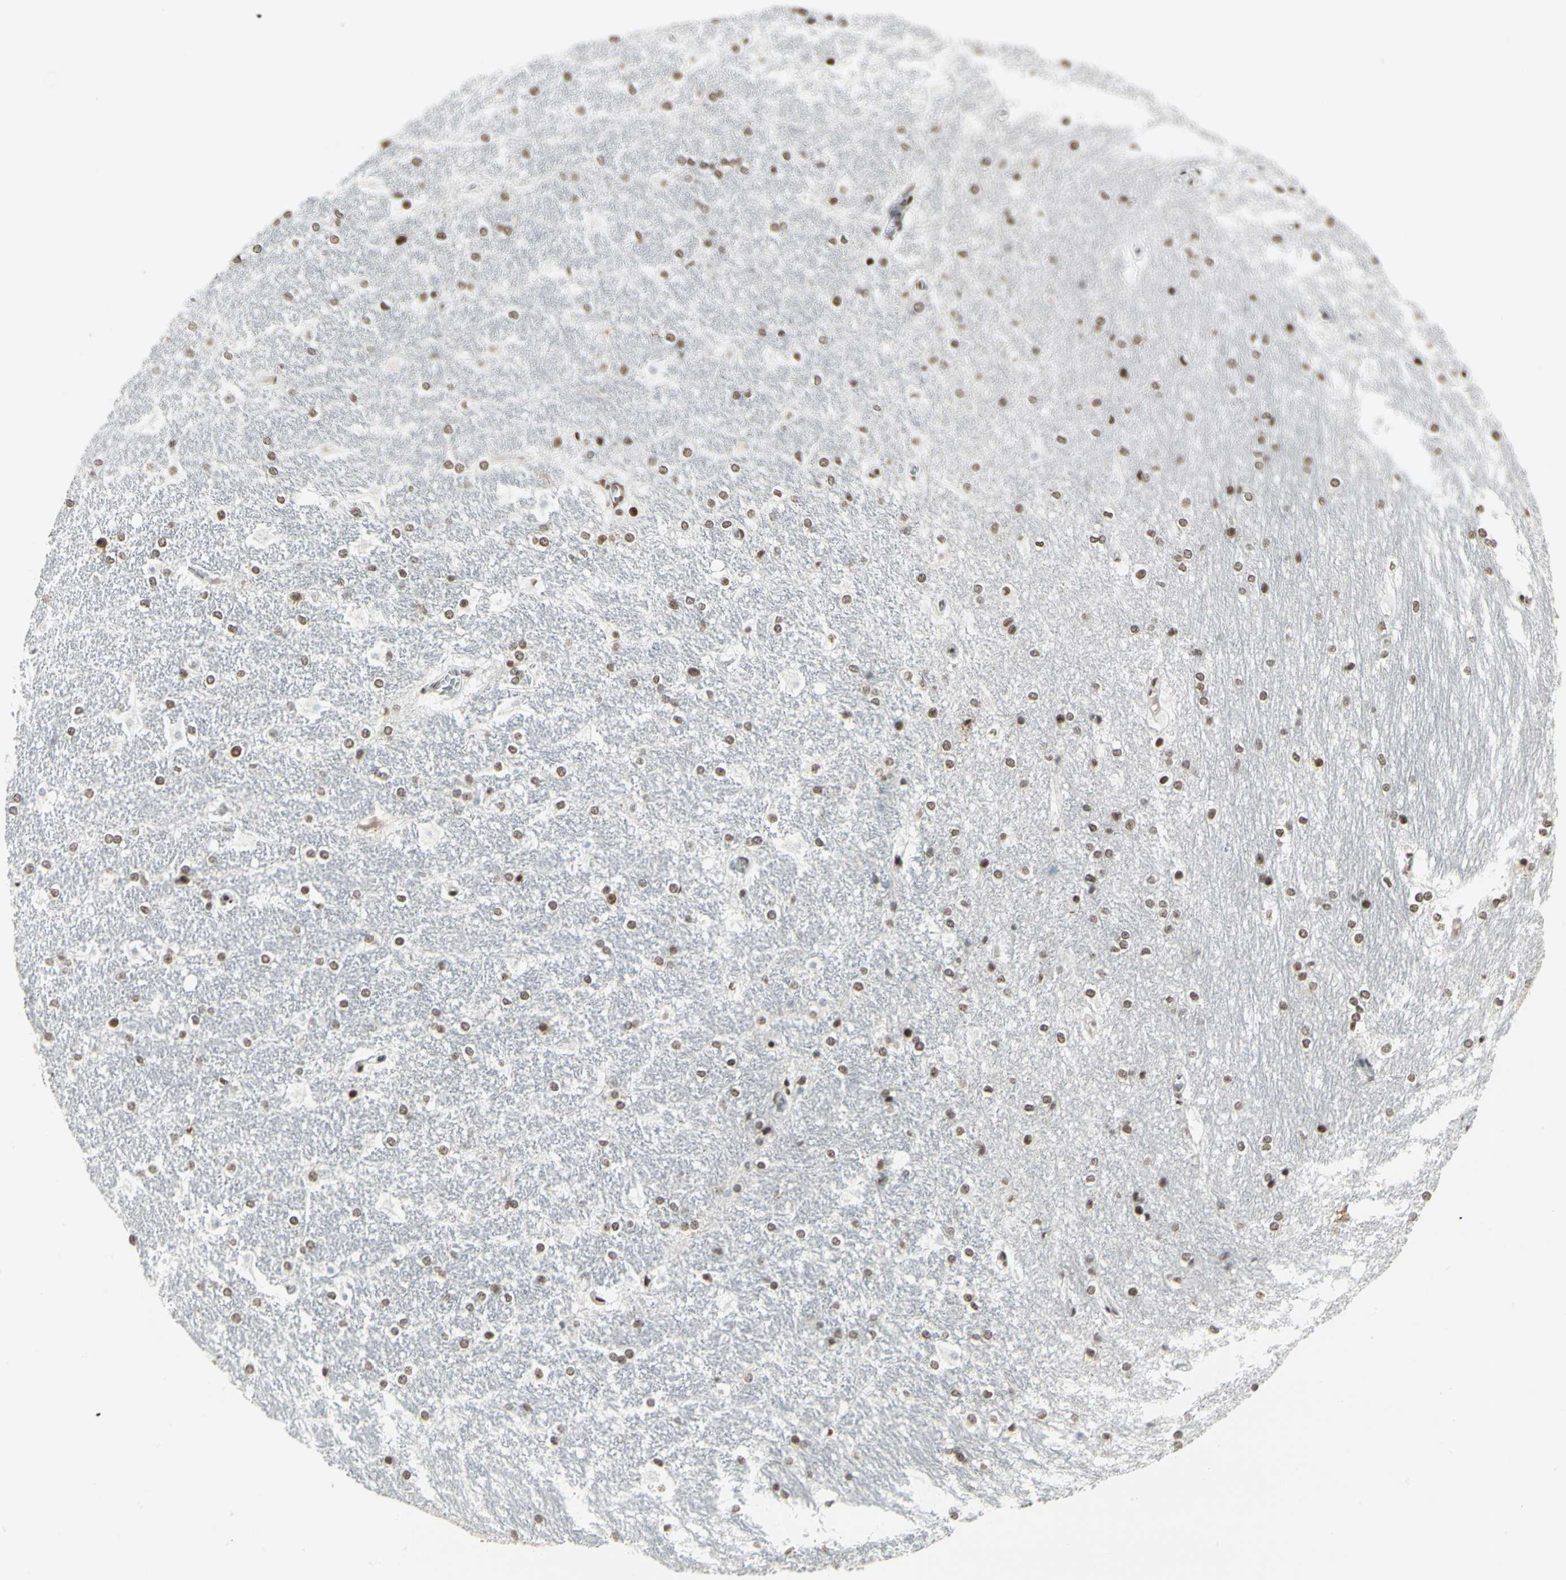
{"staining": {"intensity": "strong", "quantity": ">75%", "location": "nuclear"}, "tissue": "hippocampus", "cell_type": "Glial cells", "image_type": "normal", "snomed": [{"axis": "morphology", "description": "Normal tissue, NOS"}, {"axis": "topography", "description": "Hippocampus"}], "caption": "Hippocampus stained for a protein exhibits strong nuclear positivity in glial cells. (Stains: DAB (3,3'-diaminobenzidine) in brown, nuclei in blue, Microscopy: brightfield microscopy at high magnification).", "gene": "HMG20A", "patient": {"sex": "female", "age": 19}}